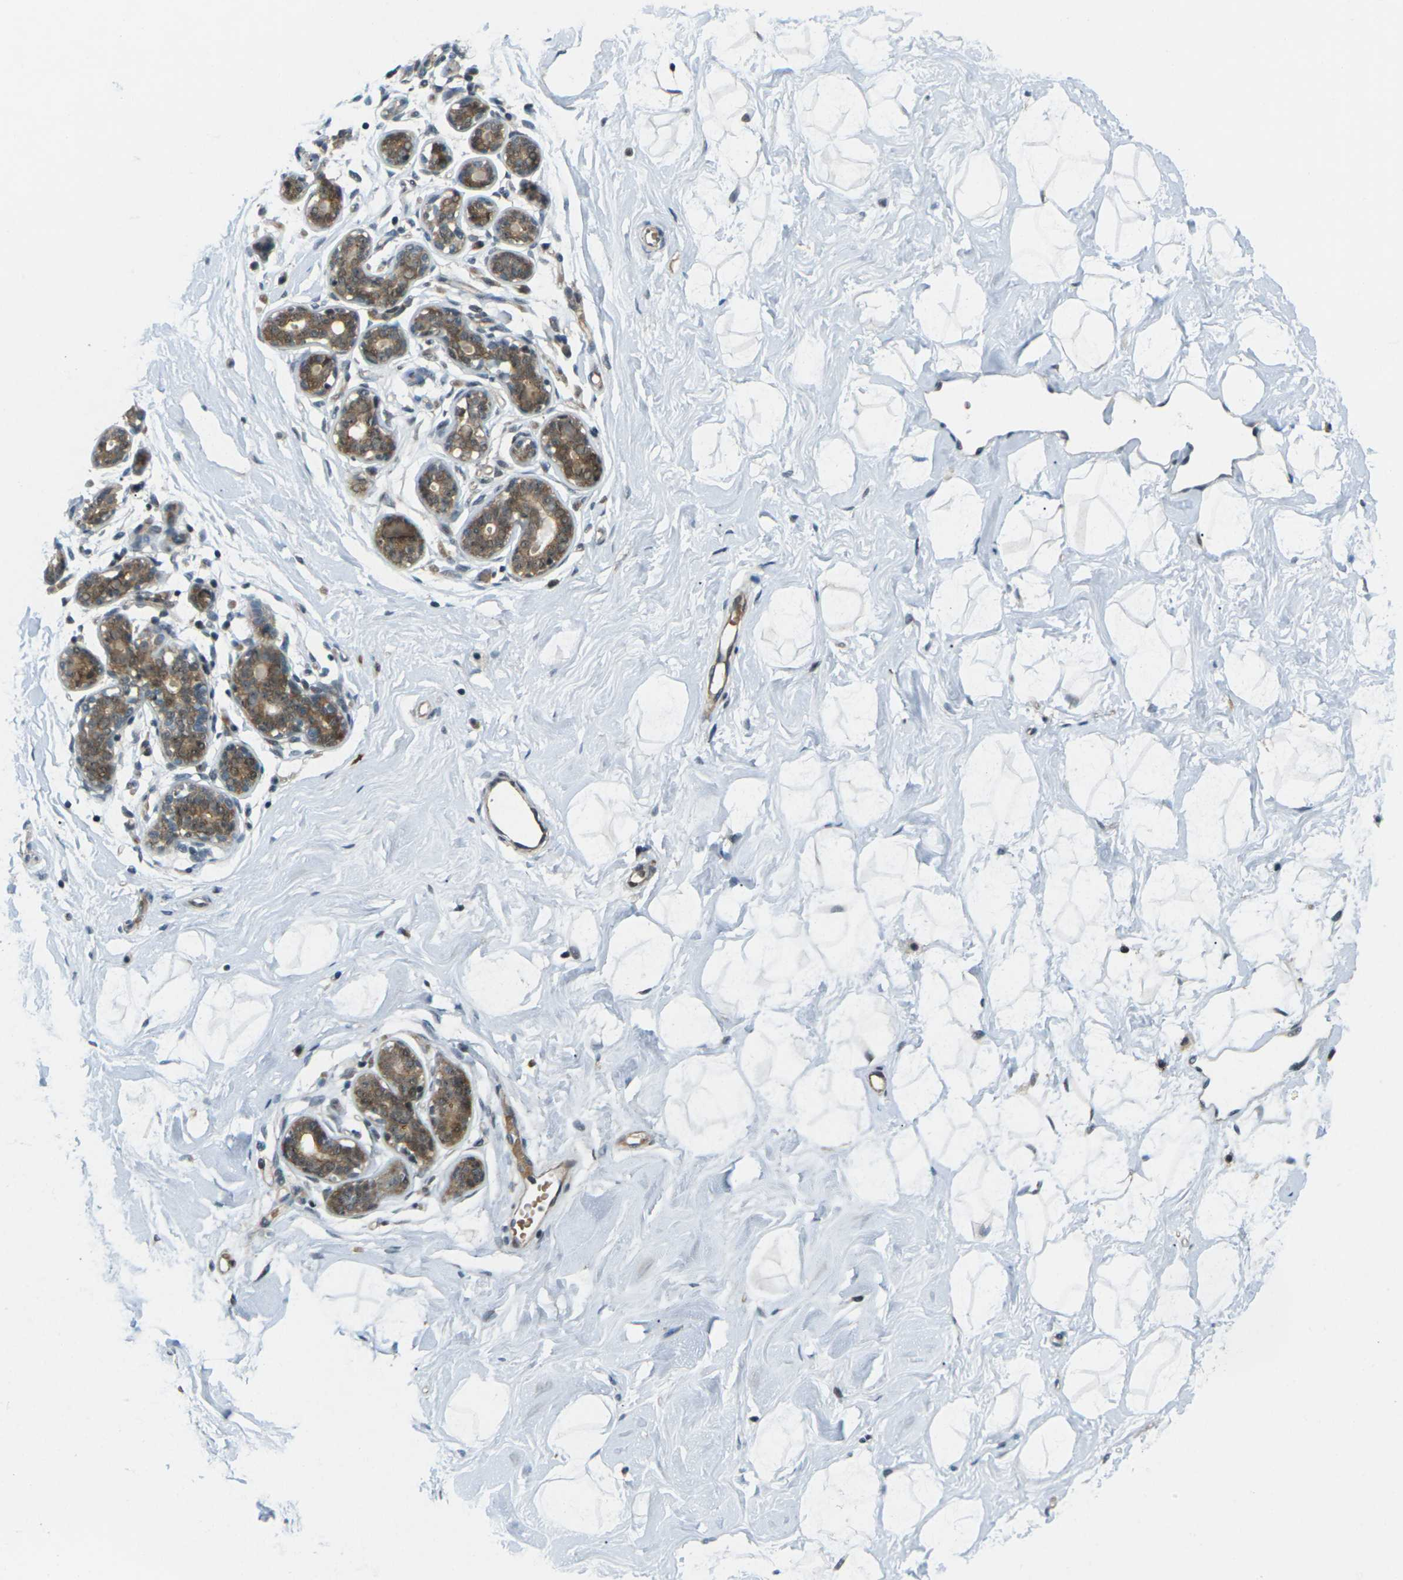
{"staining": {"intensity": "negative", "quantity": "none", "location": "none"}, "tissue": "breast", "cell_type": "Adipocytes", "image_type": "normal", "snomed": [{"axis": "morphology", "description": "Normal tissue, NOS"}, {"axis": "topography", "description": "Breast"}], "caption": "Immunohistochemical staining of normal human breast exhibits no significant staining in adipocytes. (Stains: DAB (3,3'-diaminobenzidine) immunohistochemistry (IHC) with hematoxylin counter stain, Microscopy: brightfield microscopy at high magnification).", "gene": "UBE2S", "patient": {"sex": "female", "age": 23}}